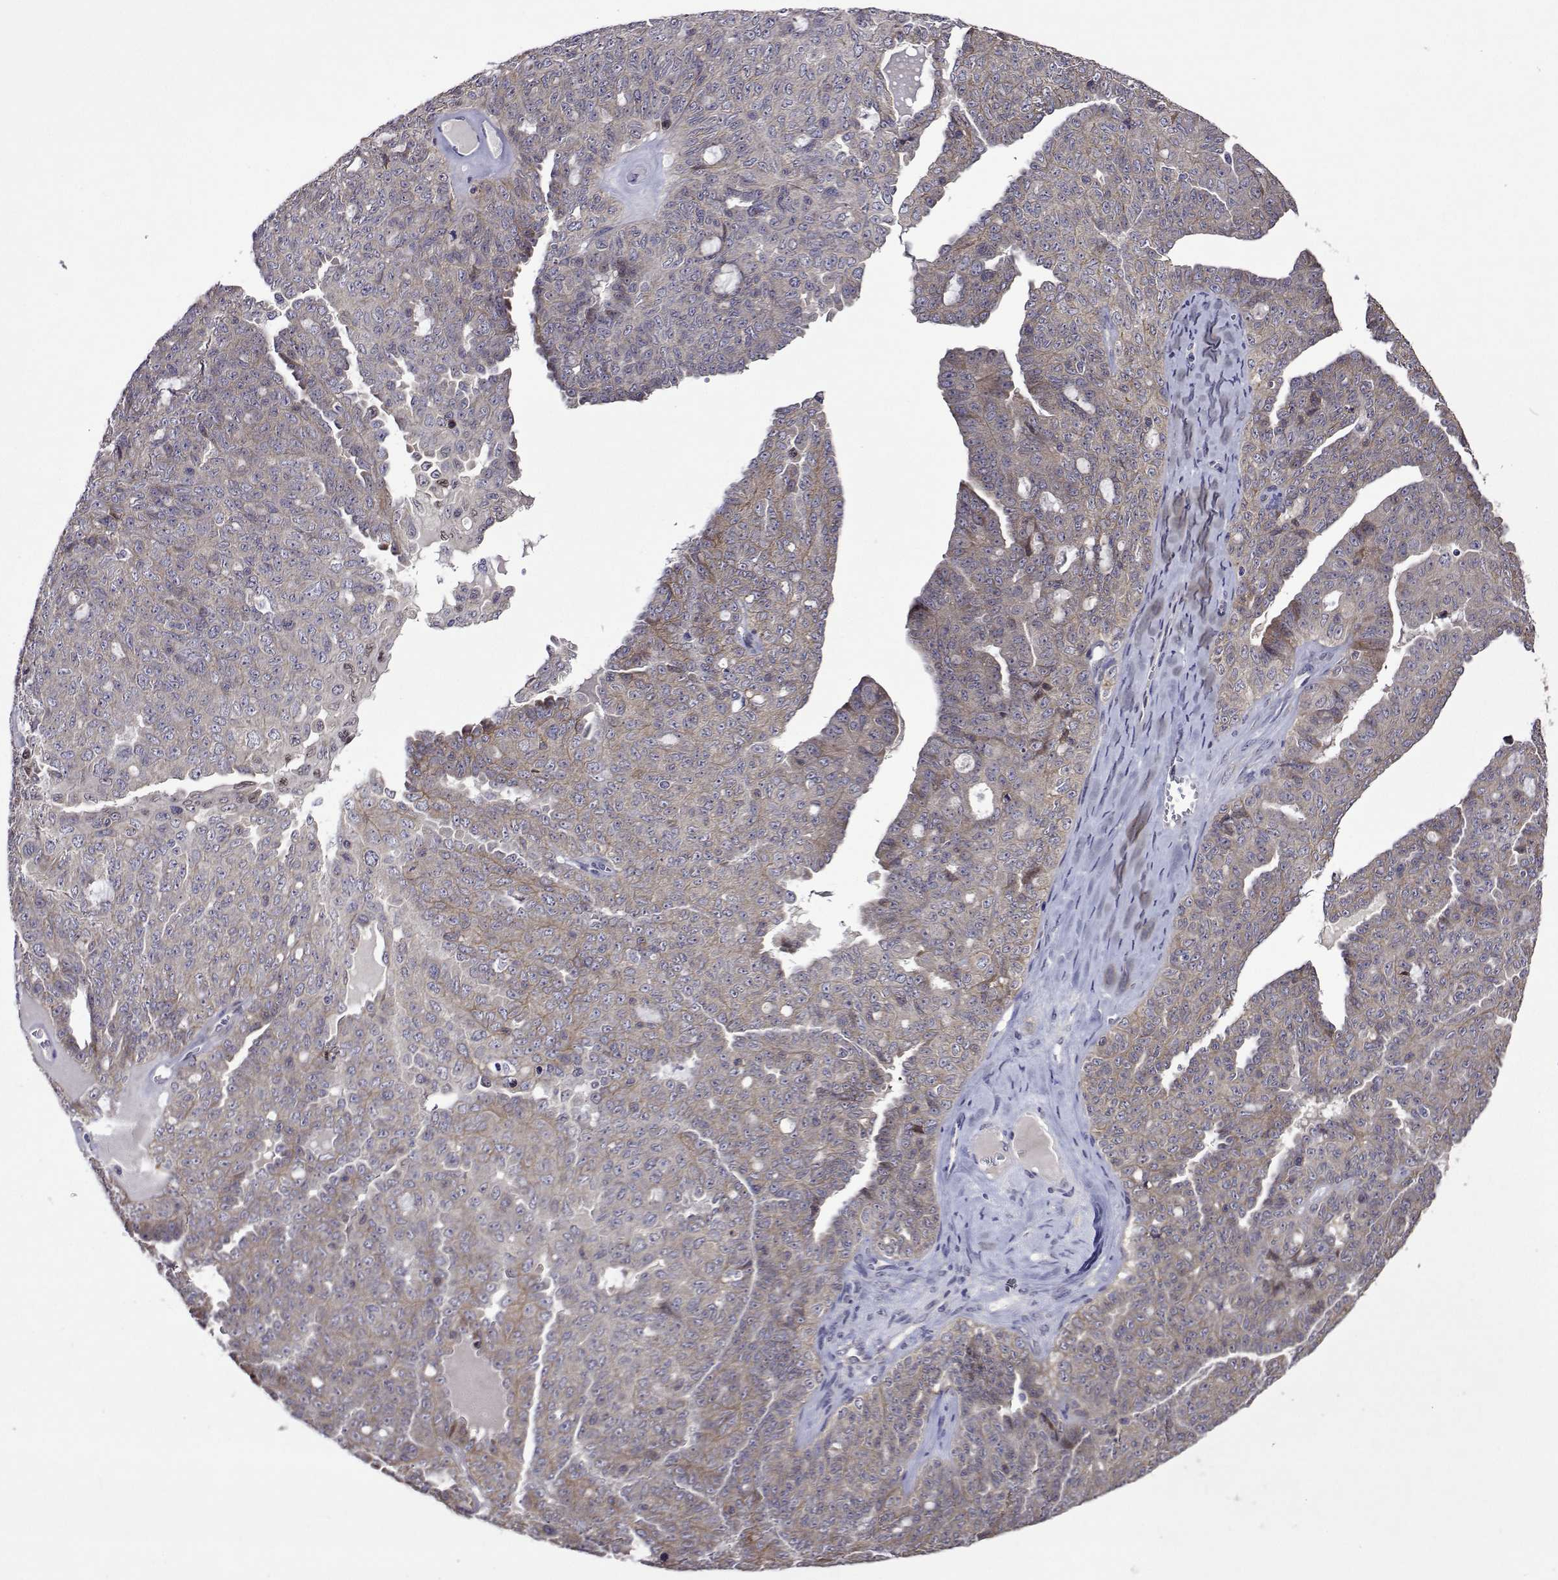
{"staining": {"intensity": "negative", "quantity": "none", "location": "none"}, "tissue": "ovarian cancer", "cell_type": "Tumor cells", "image_type": "cancer", "snomed": [{"axis": "morphology", "description": "Cystadenocarcinoma, serous, NOS"}, {"axis": "topography", "description": "Ovary"}], "caption": "Tumor cells show no significant protein positivity in serous cystadenocarcinoma (ovarian). (Stains: DAB (3,3'-diaminobenzidine) immunohistochemistry (IHC) with hematoxylin counter stain, Microscopy: brightfield microscopy at high magnification).", "gene": "TARBP2", "patient": {"sex": "female", "age": 71}}